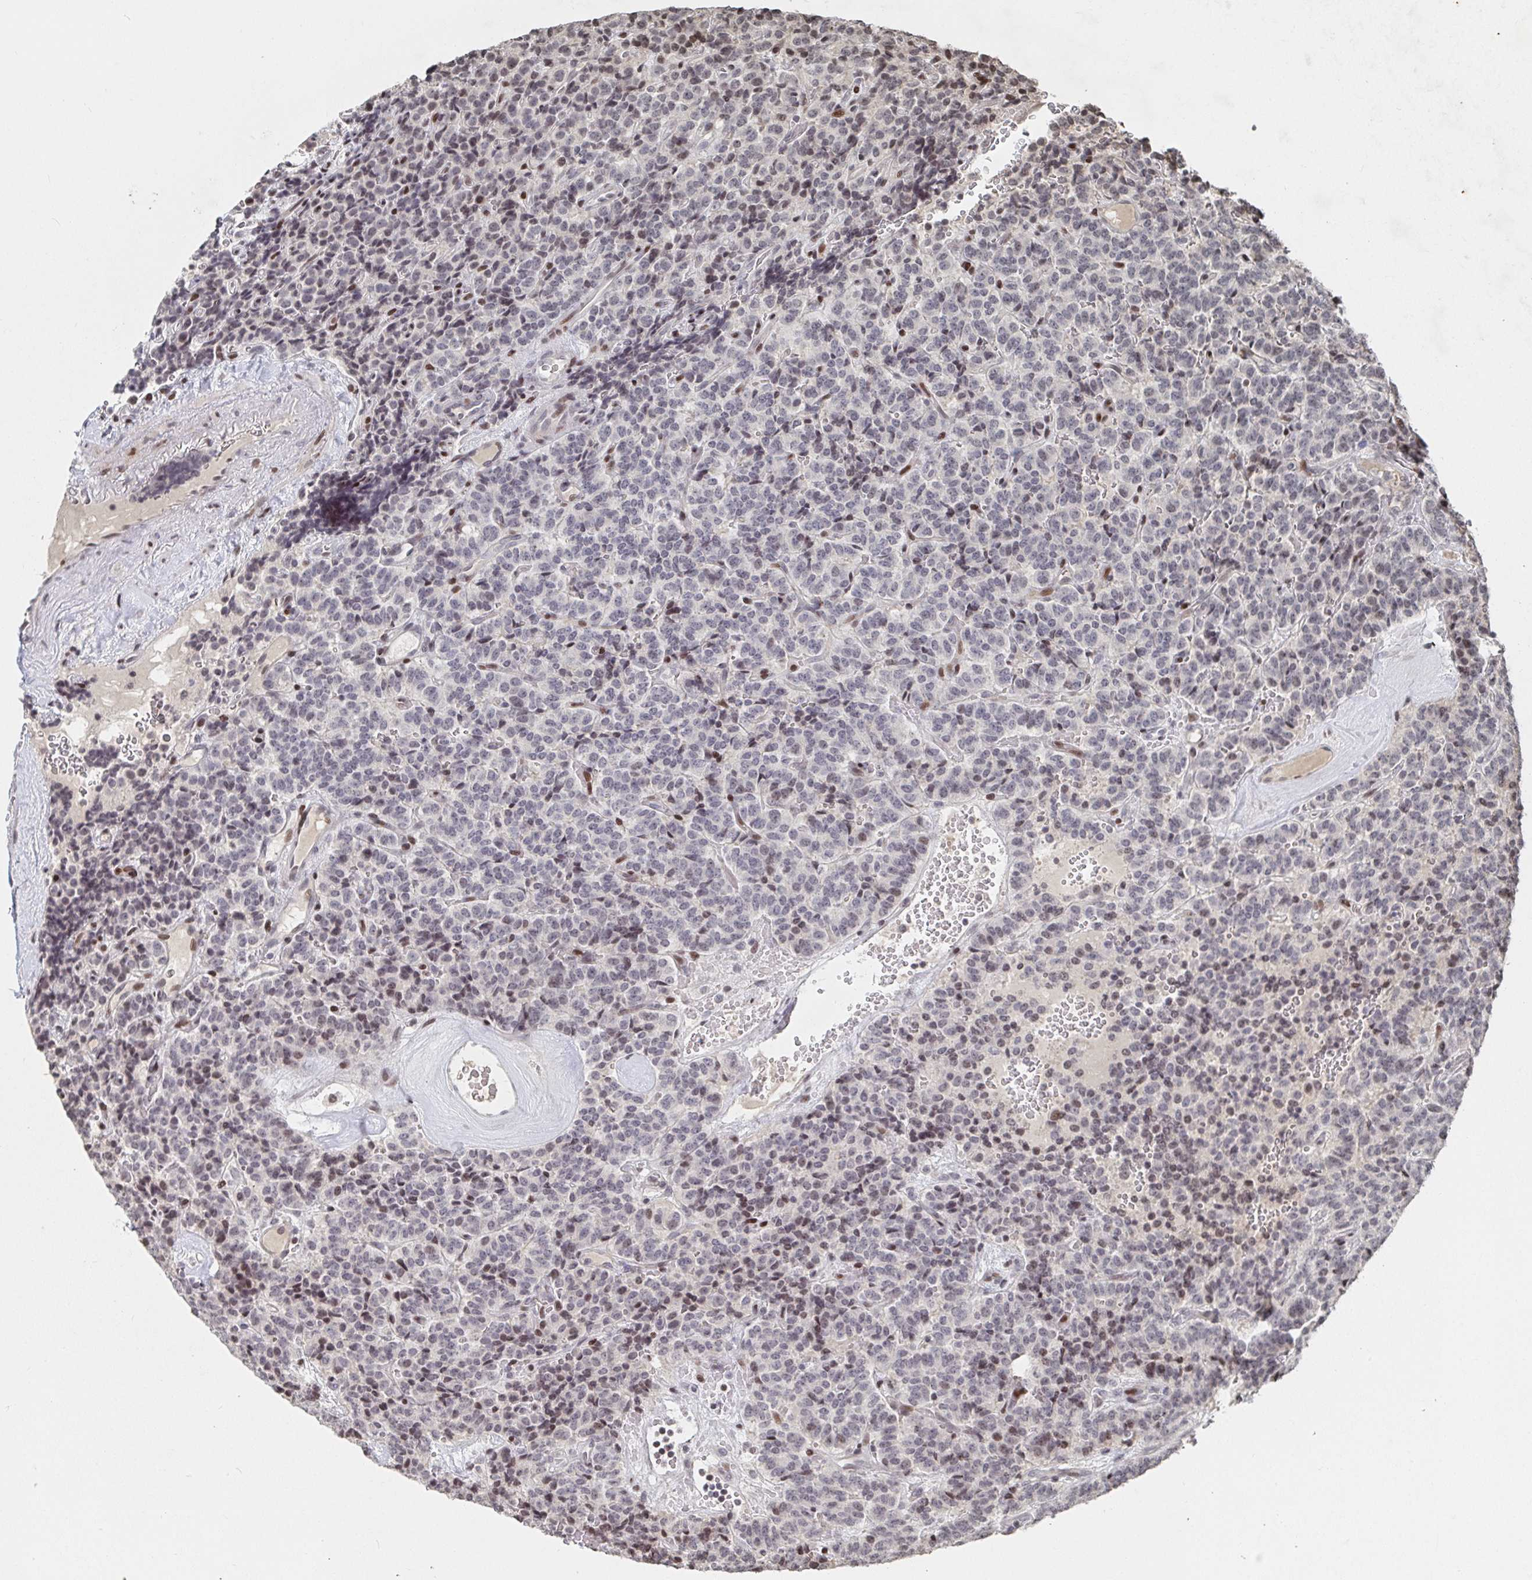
{"staining": {"intensity": "weak", "quantity": "25%-75%", "location": "nuclear"}, "tissue": "carcinoid", "cell_type": "Tumor cells", "image_type": "cancer", "snomed": [{"axis": "morphology", "description": "Carcinoid, malignant, NOS"}, {"axis": "topography", "description": "Pancreas"}], "caption": "Protein staining of carcinoid tissue shows weak nuclear positivity in about 25%-75% of tumor cells.", "gene": "ZDHHC12", "patient": {"sex": "male", "age": 36}}